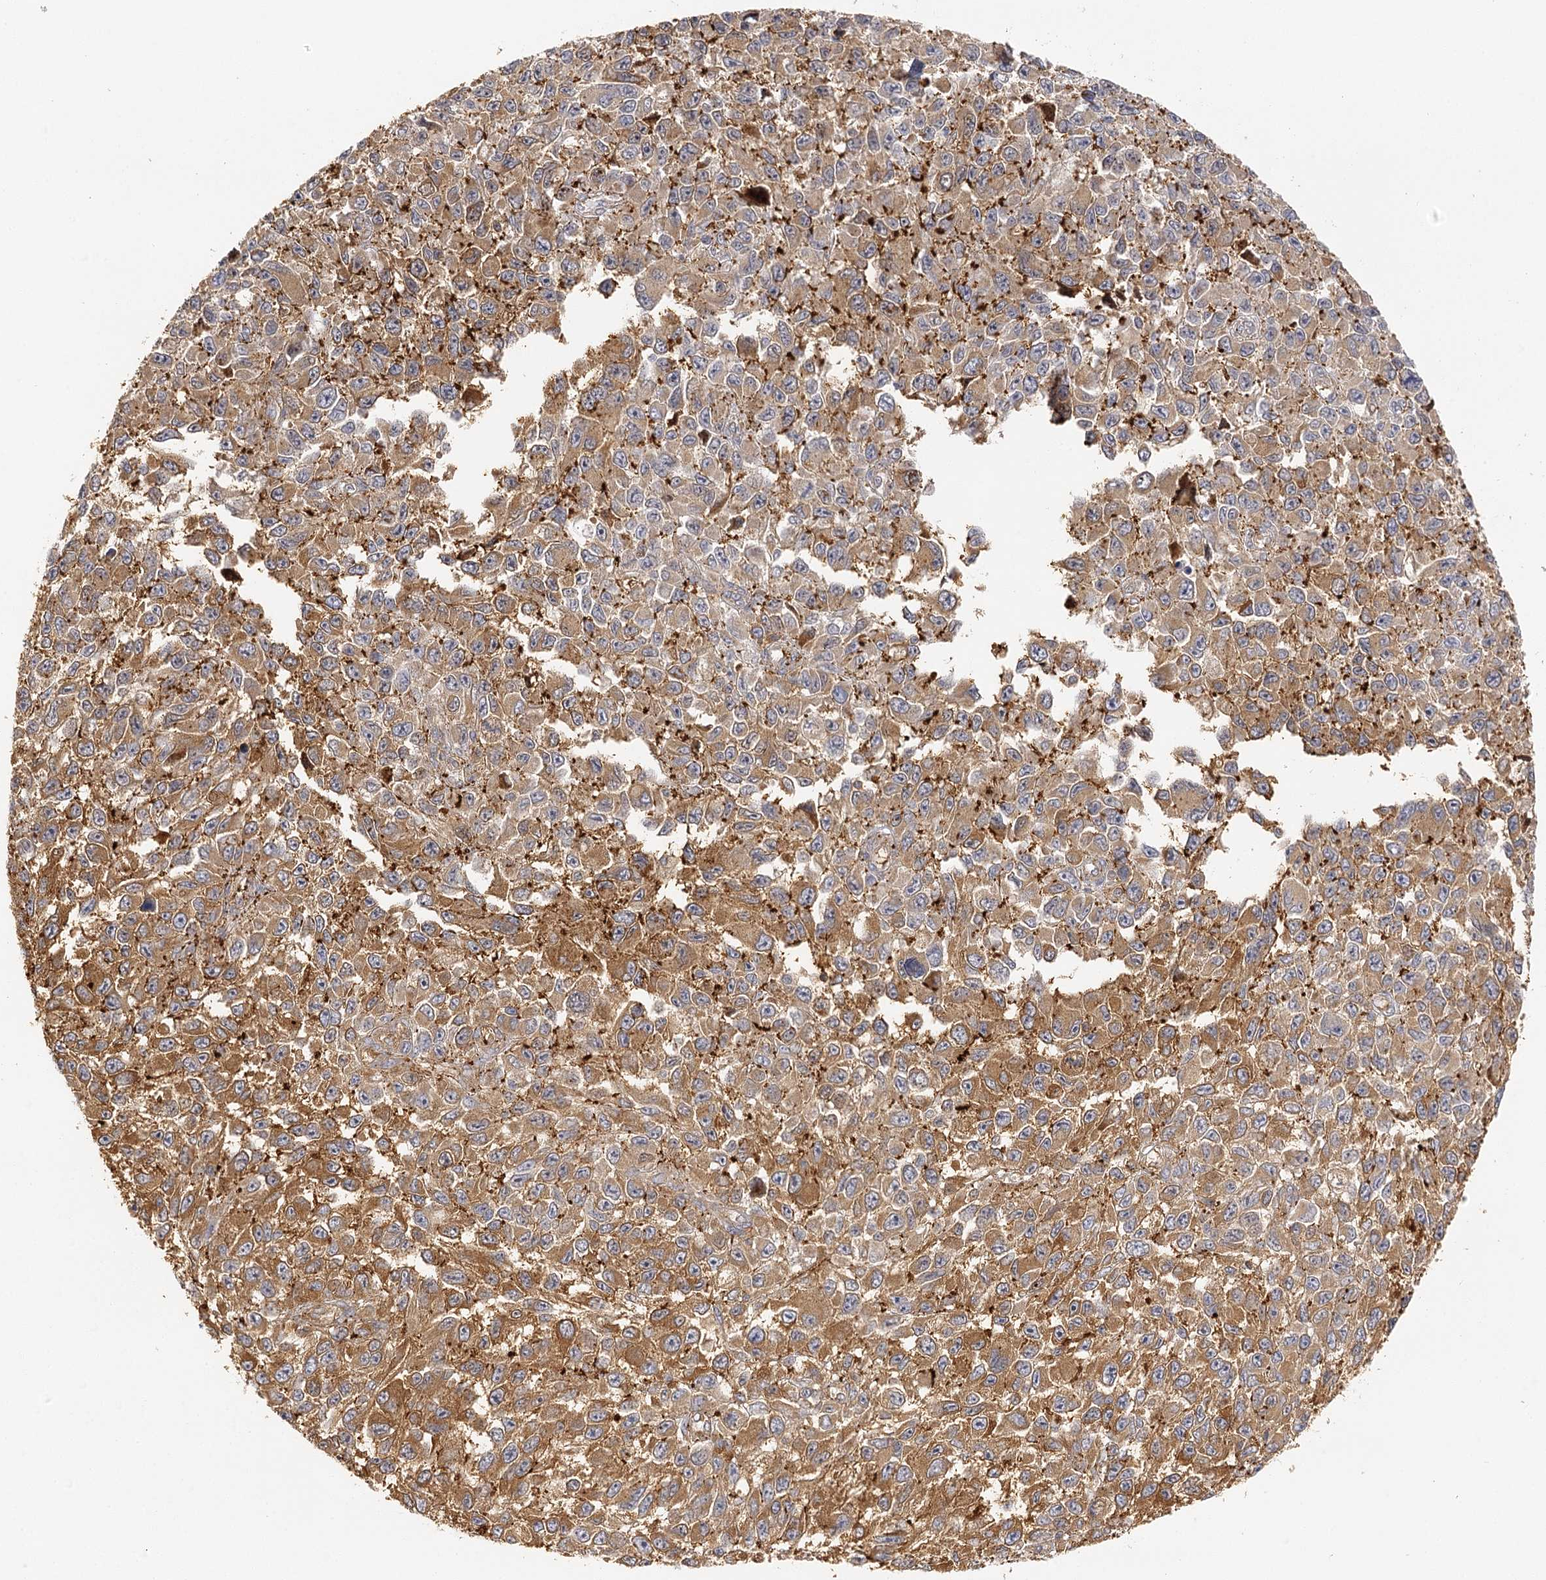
{"staining": {"intensity": "moderate", "quantity": ">75%", "location": "cytoplasmic/membranous"}, "tissue": "melanoma", "cell_type": "Tumor cells", "image_type": "cancer", "snomed": [{"axis": "morphology", "description": "Malignant melanoma, NOS"}, {"axis": "topography", "description": "Skin"}], "caption": "Malignant melanoma tissue reveals moderate cytoplasmic/membranous expression in about >75% of tumor cells", "gene": "SEC24B", "patient": {"sex": "female", "age": 96}}